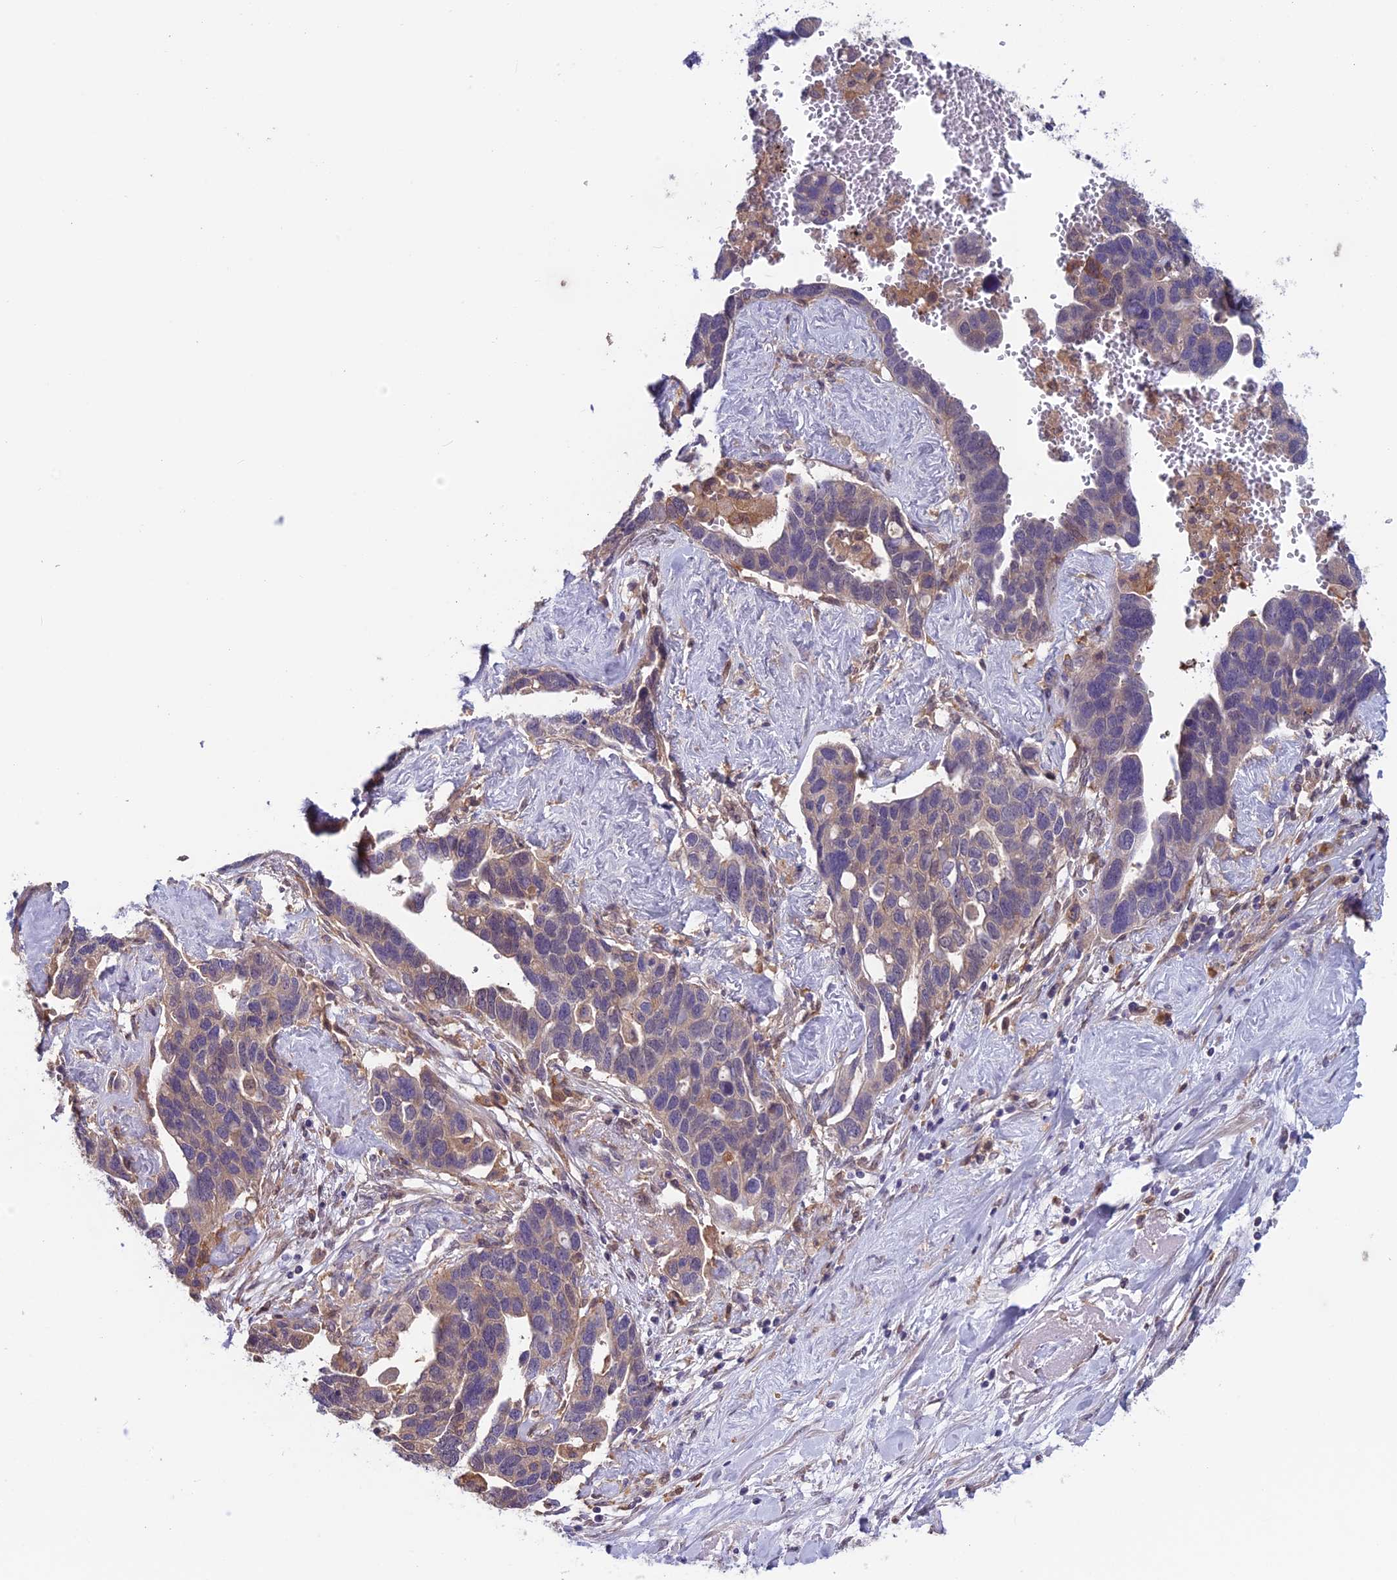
{"staining": {"intensity": "weak", "quantity": "25%-75%", "location": "cytoplasmic/membranous"}, "tissue": "ovarian cancer", "cell_type": "Tumor cells", "image_type": "cancer", "snomed": [{"axis": "morphology", "description": "Cystadenocarcinoma, serous, NOS"}, {"axis": "topography", "description": "Ovary"}], "caption": "Tumor cells exhibit low levels of weak cytoplasmic/membranous staining in approximately 25%-75% of cells in ovarian cancer (serous cystadenocarcinoma).", "gene": "MAST2", "patient": {"sex": "female", "age": 54}}